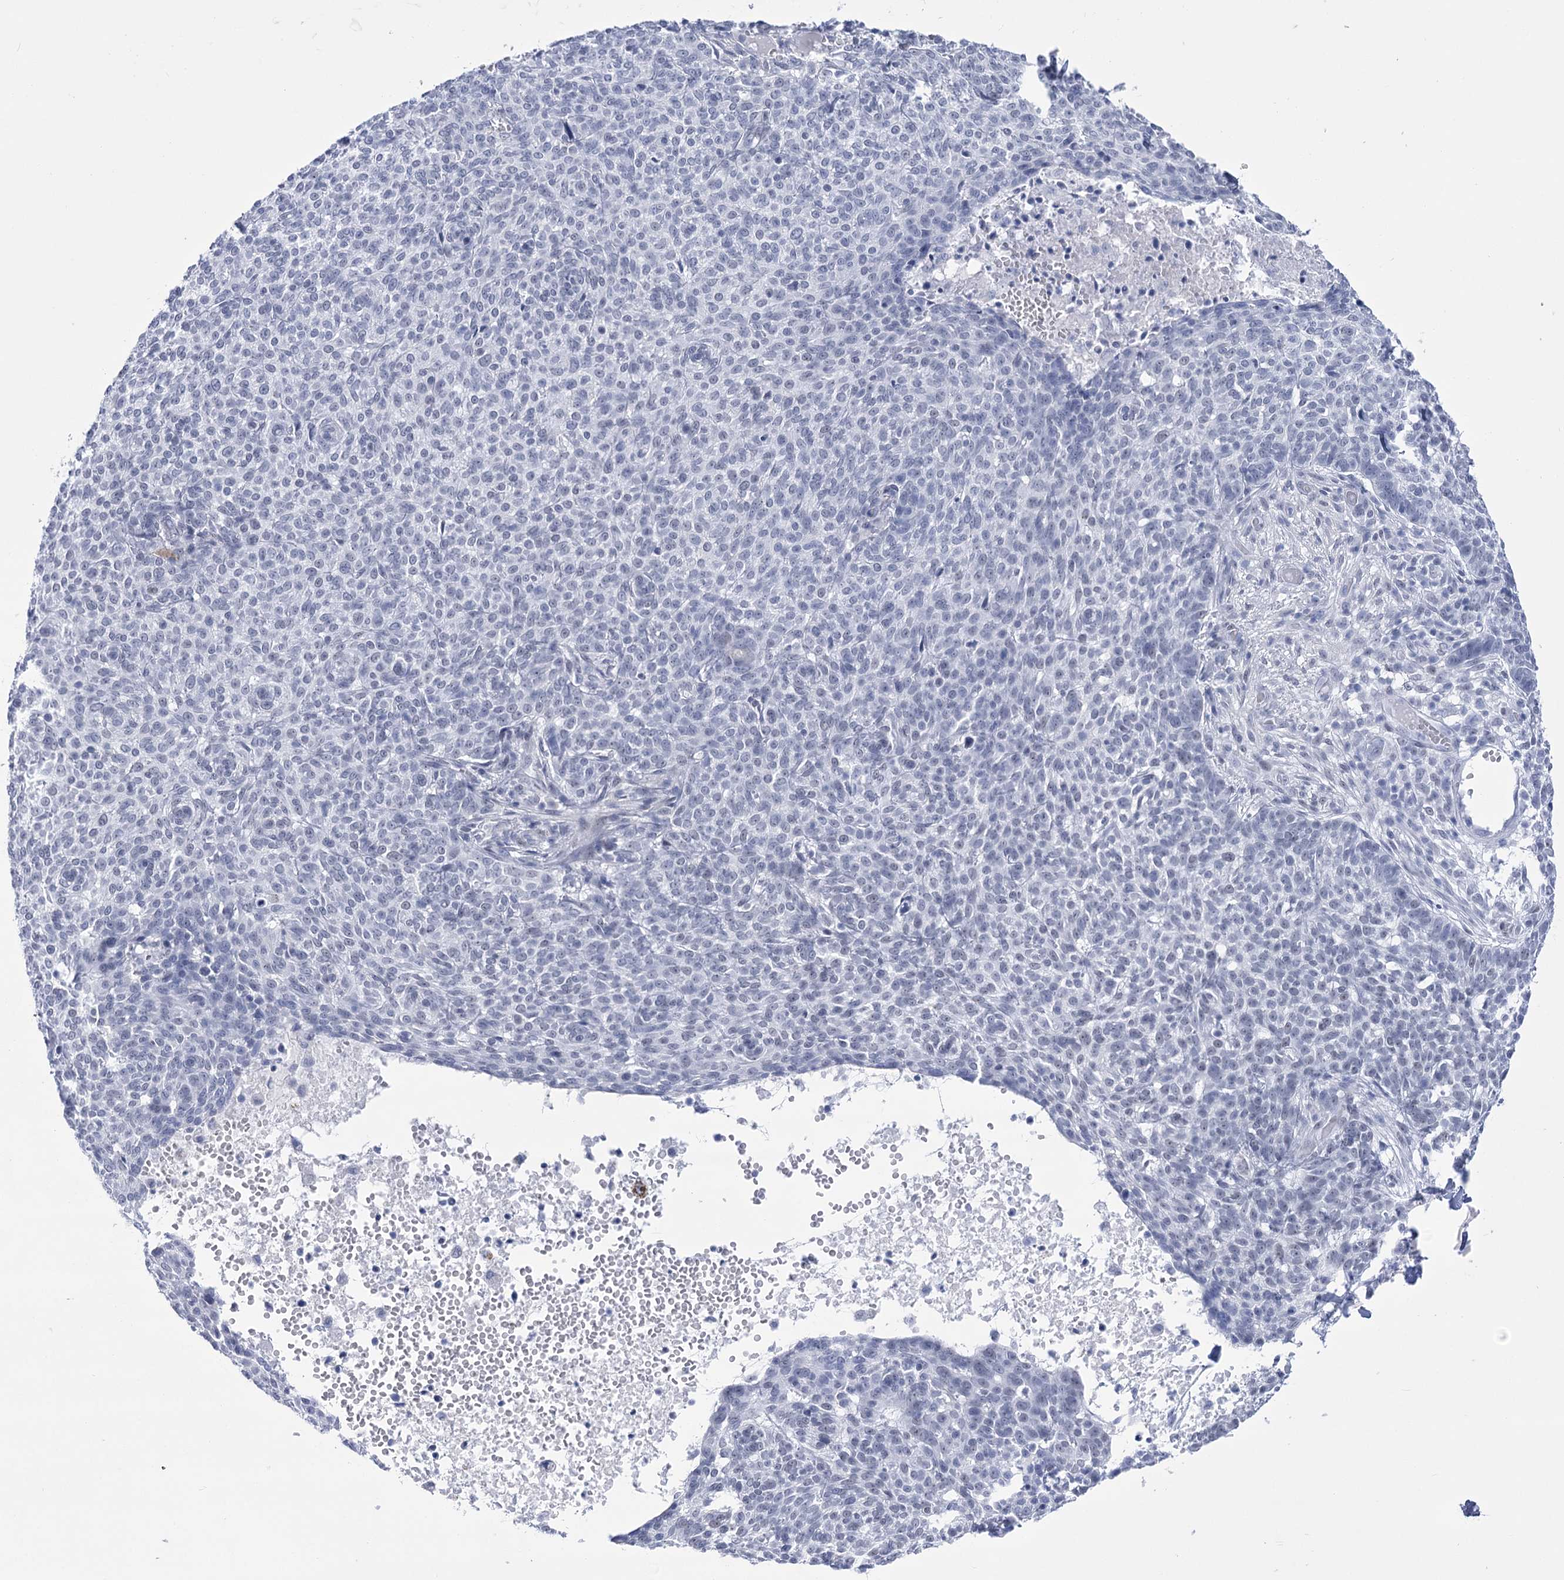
{"staining": {"intensity": "negative", "quantity": "none", "location": "none"}, "tissue": "skin cancer", "cell_type": "Tumor cells", "image_type": "cancer", "snomed": [{"axis": "morphology", "description": "Basal cell carcinoma"}, {"axis": "topography", "description": "Skin"}], "caption": "High power microscopy micrograph of an immunohistochemistry (IHC) photomicrograph of basal cell carcinoma (skin), revealing no significant staining in tumor cells.", "gene": "HORMAD1", "patient": {"sex": "male", "age": 85}}